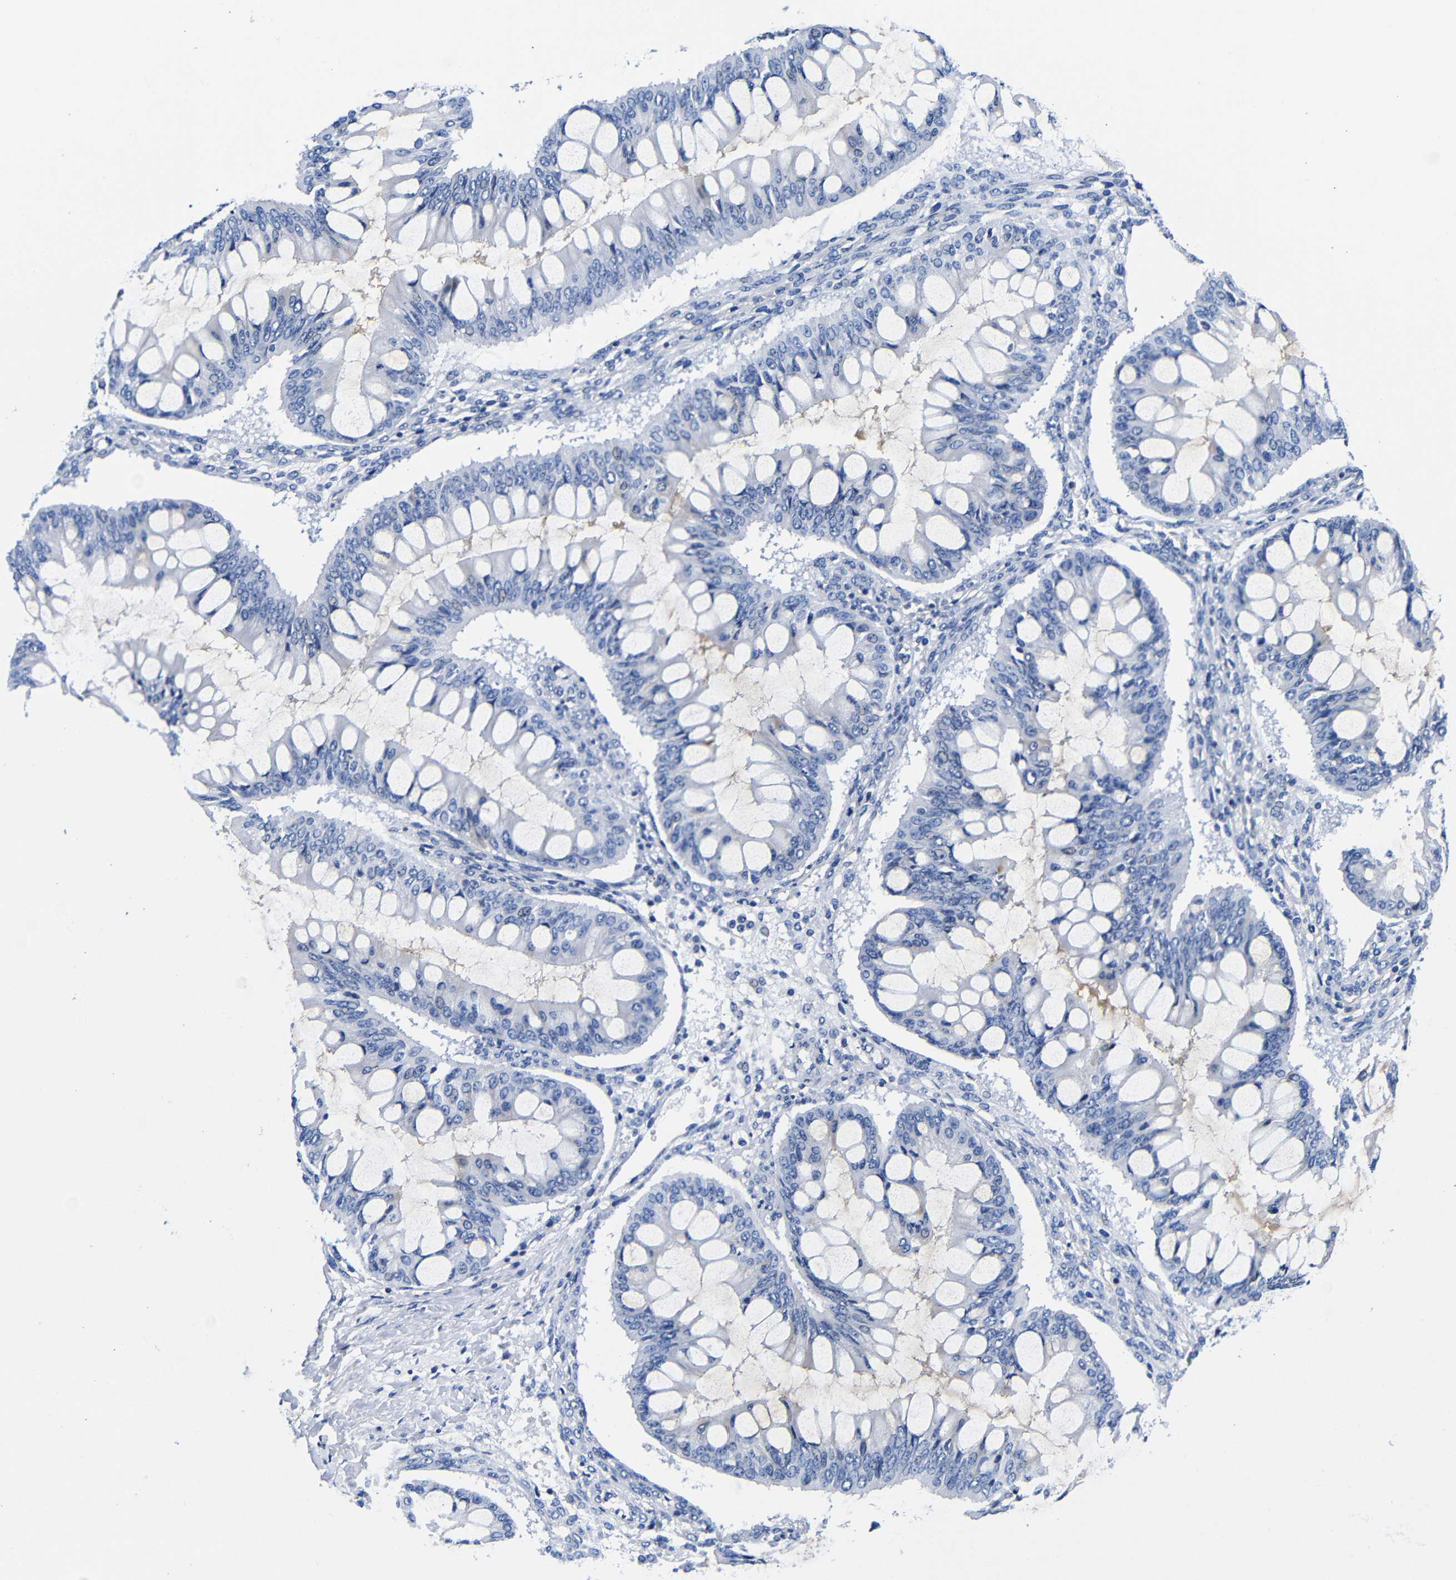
{"staining": {"intensity": "negative", "quantity": "none", "location": "none"}, "tissue": "ovarian cancer", "cell_type": "Tumor cells", "image_type": "cancer", "snomed": [{"axis": "morphology", "description": "Cystadenocarcinoma, mucinous, NOS"}, {"axis": "topography", "description": "Ovary"}], "caption": "The immunohistochemistry image has no significant expression in tumor cells of mucinous cystadenocarcinoma (ovarian) tissue.", "gene": "CLEC4G", "patient": {"sex": "female", "age": 73}}